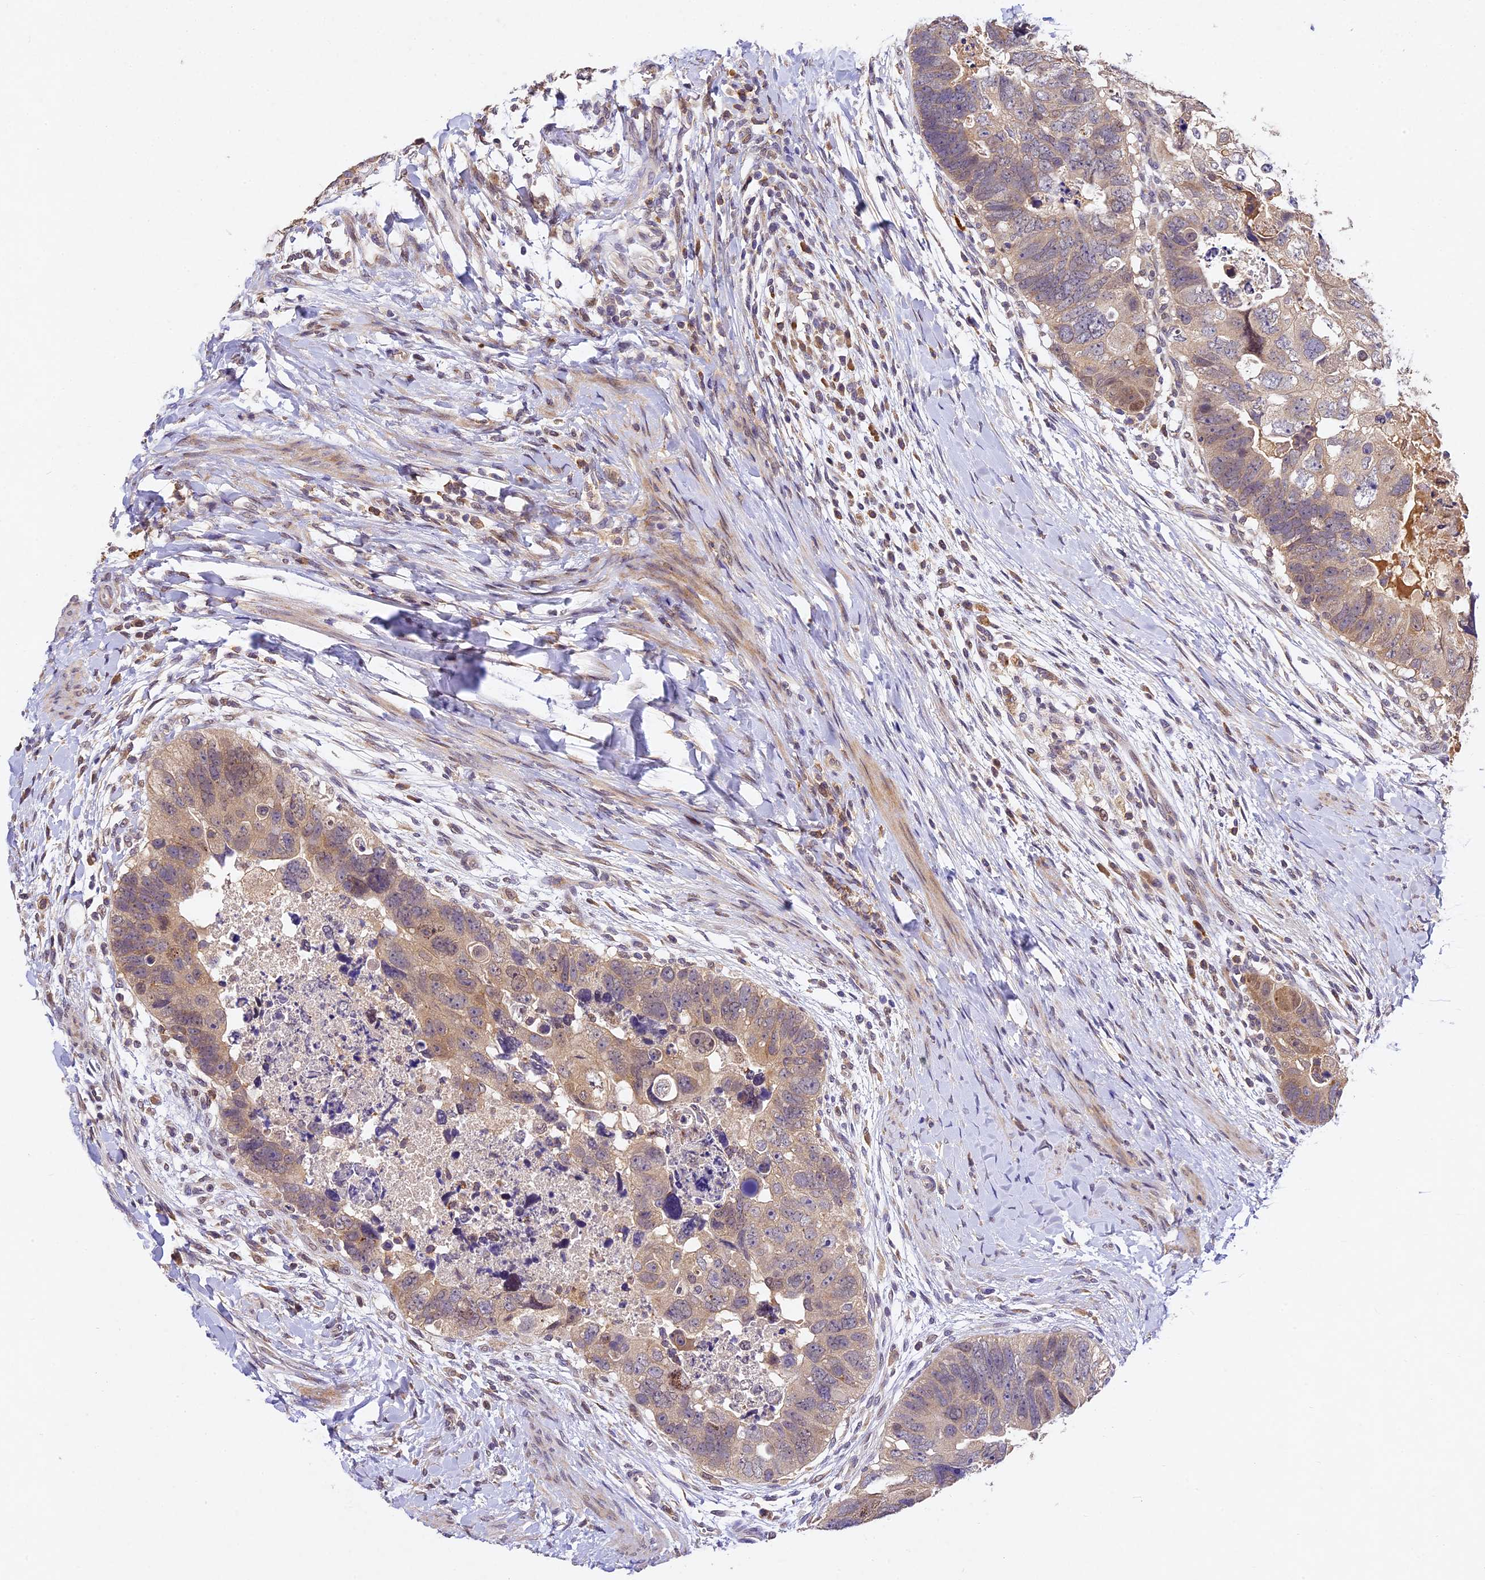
{"staining": {"intensity": "weak", "quantity": "25%-75%", "location": "cytoplasmic/membranous"}, "tissue": "colorectal cancer", "cell_type": "Tumor cells", "image_type": "cancer", "snomed": [{"axis": "morphology", "description": "Adenocarcinoma, NOS"}, {"axis": "topography", "description": "Rectum"}], "caption": "Immunohistochemical staining of human adenocarcinoma (colorectal) displays low levels of weak cytoplasmic/membranous protein staining in about 25%-75% of tumor cells.", "gene": "TMEM39B", "patient": {"sex": "male", "age": 59}}